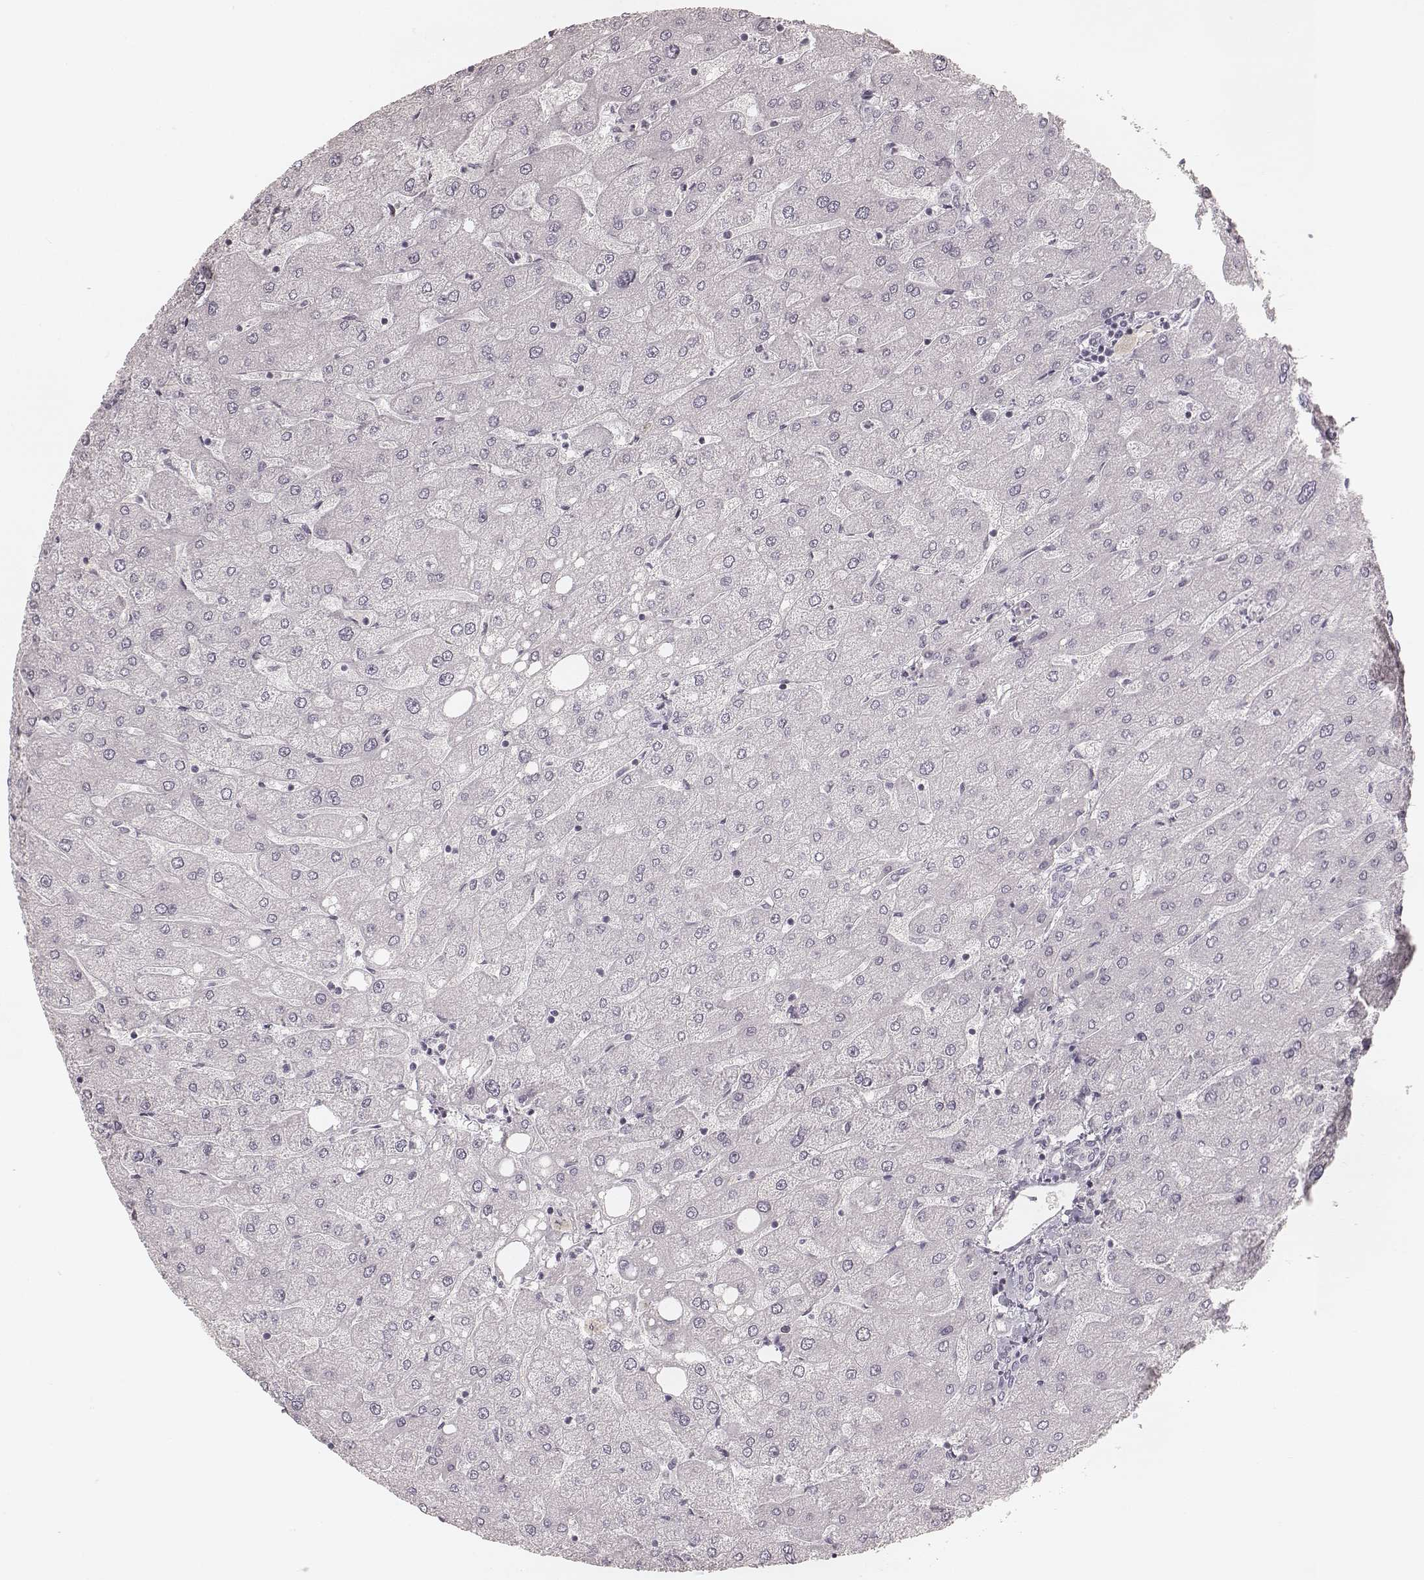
{"staining": {"intensity": "negative", "quantity": "none", "location": "none"}, "tissue": "liver", "cell_type": "Cholangiocytes", "image_type": "normal", "snomed": [{"axis": "morphology", "description": "Normal tissue, NOS"}, {"axis": "topography", "description": "Liver"}], "caption": "Immunohistochemistry (IHC) micrograph of benign liver stained for a protein (brown), which shows no staining in cholangiocytes.", "gene": "SPATA24", "patient": {"sex": "male", "age": 67}}